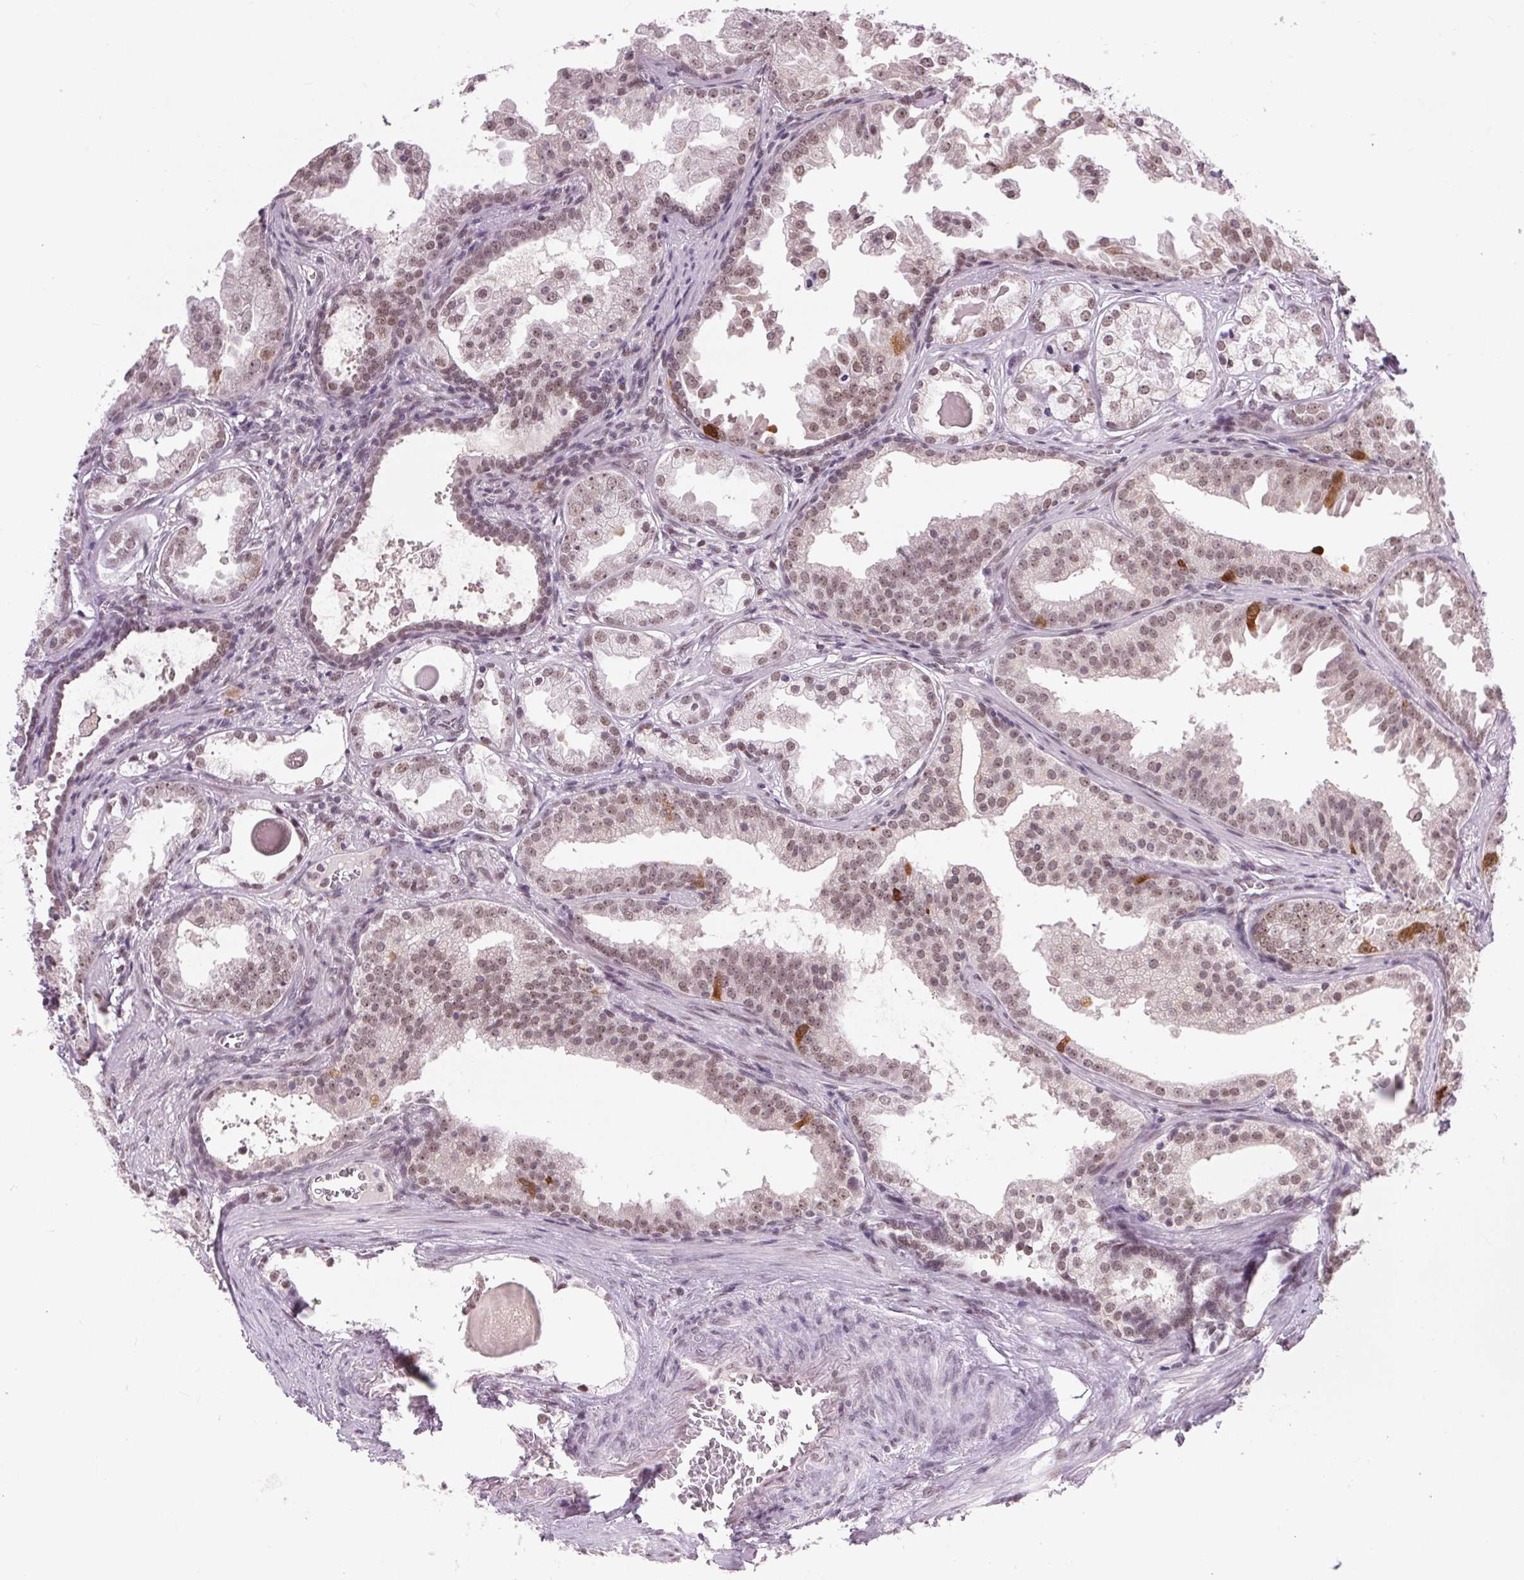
{"staining": {"intensity": "weak", "quantity": ">75%", "location": "nuclear"}, "tissue": "prostate cancer", "cell_type": "Tumor cells", "image_type": "cancer", "snomed": [{"axis": "morphology", "description": "Adenocarcinoma, Low grade"}, {"axis": "topography", "description": "Prostate"}], "caption": "High-magnification brightfield microscopy of low-grade adenocarcinoma (prostate) stained with DAB (3,3'-diaminobenzidine) (brown) and counterstained with hematoxylin (blue). tumor cells exhibit weak nuclear staining is identified in approximately>75% of cells.", "gene": "CD2BP2", "patient": {"sex": "male", "age": 65}}